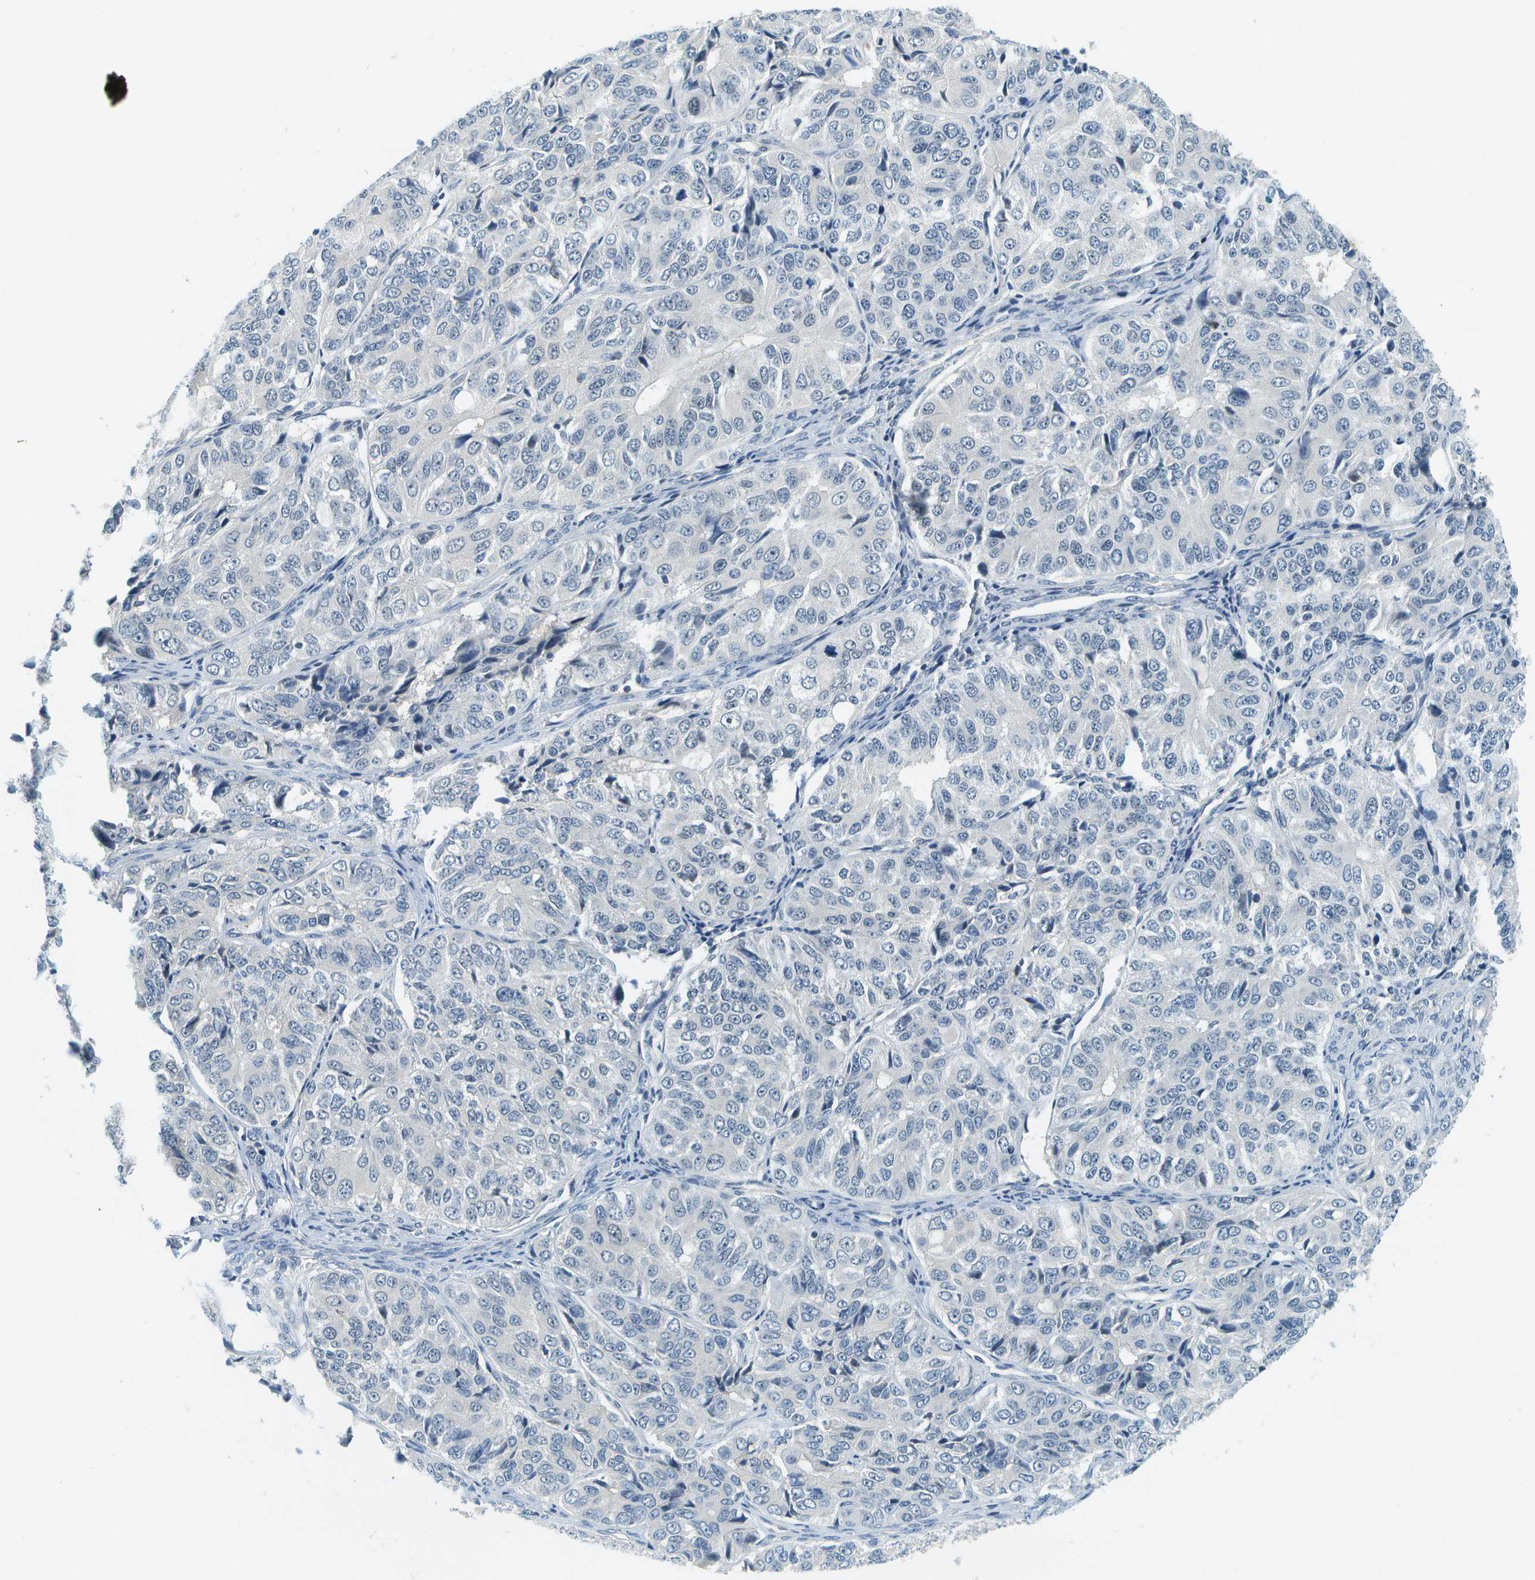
{"staining": {"intensity": "negative", "quantity": "none", "location": "none"}, "tissue": "ovarian cancer", "cell_type": "Tumor cells", "image_type": "cancer", "snomed": [{"axis": "morphology", "description": "Carcinoma, endometroid"}, {"axis": "topography", "description": "Ovary"}], "caption": "High power microscopy histopathology image of an immunohistochemistry (IHC) image of endometroid carcinoma (ovarian), revealing no significant staining in tumor cells.", "gene": "RASGRP2", "patient": {"sex": "female", "age": 51}}